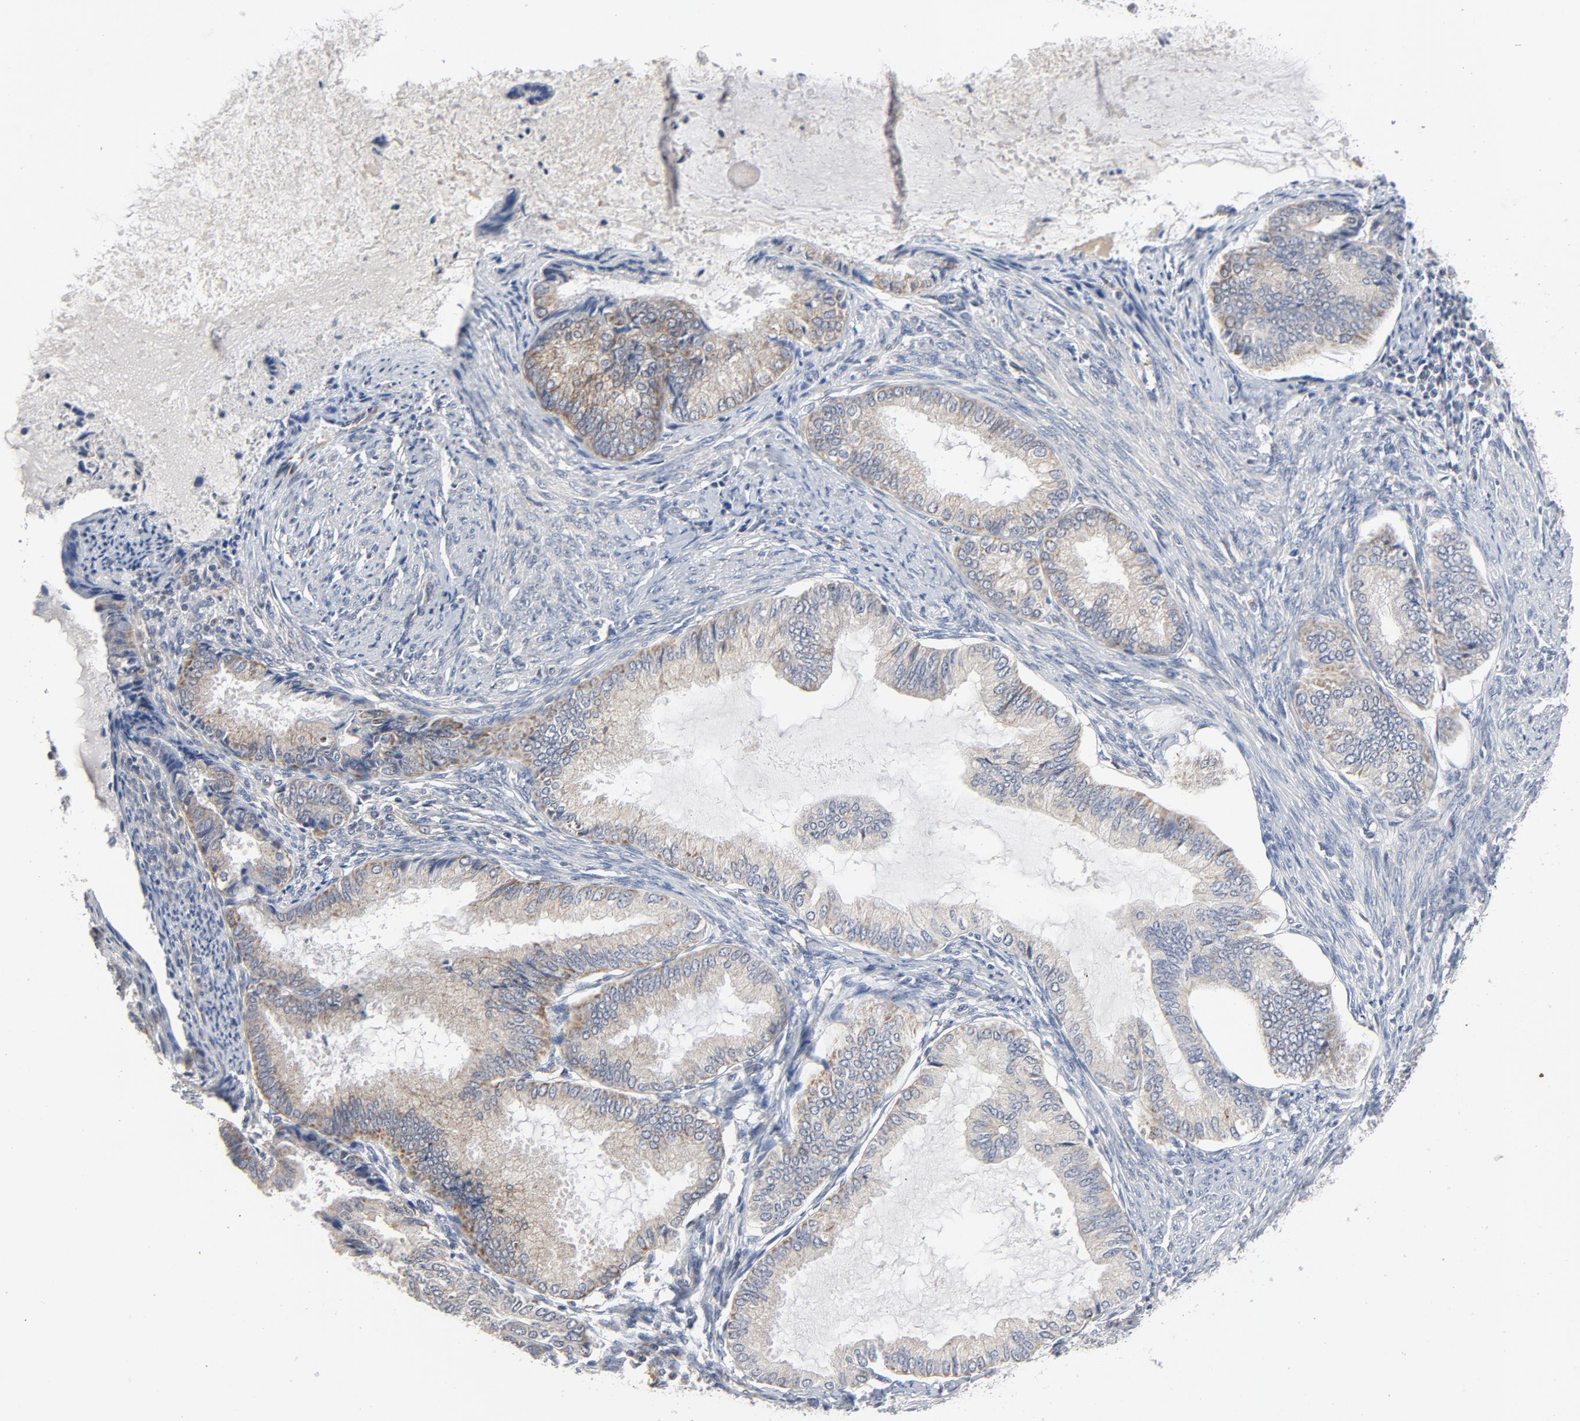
{"staining": {"intensity": "weak", "quantity": ">75%", "location": "cytoplasmic/membranous"}, "tissue": "endometrial cancer", "cell_type": "Tumor cells", "image_type": "cancer", "snomed": [{"axis": "morphology", "description": "Adenocarcinoma, NOS"}, {"axis": "topography", "description": "Endometrium"}], "caption": "Immunohistochemistry (IHC) image of human endometrial cancer stained for a protein (brown), which demonstrates low levels of weak cytoplasmic/membranous staining in about >75% of tumor cells.", "gene": "C14orf119", "patient": {"sex": "female", "age": 86}}